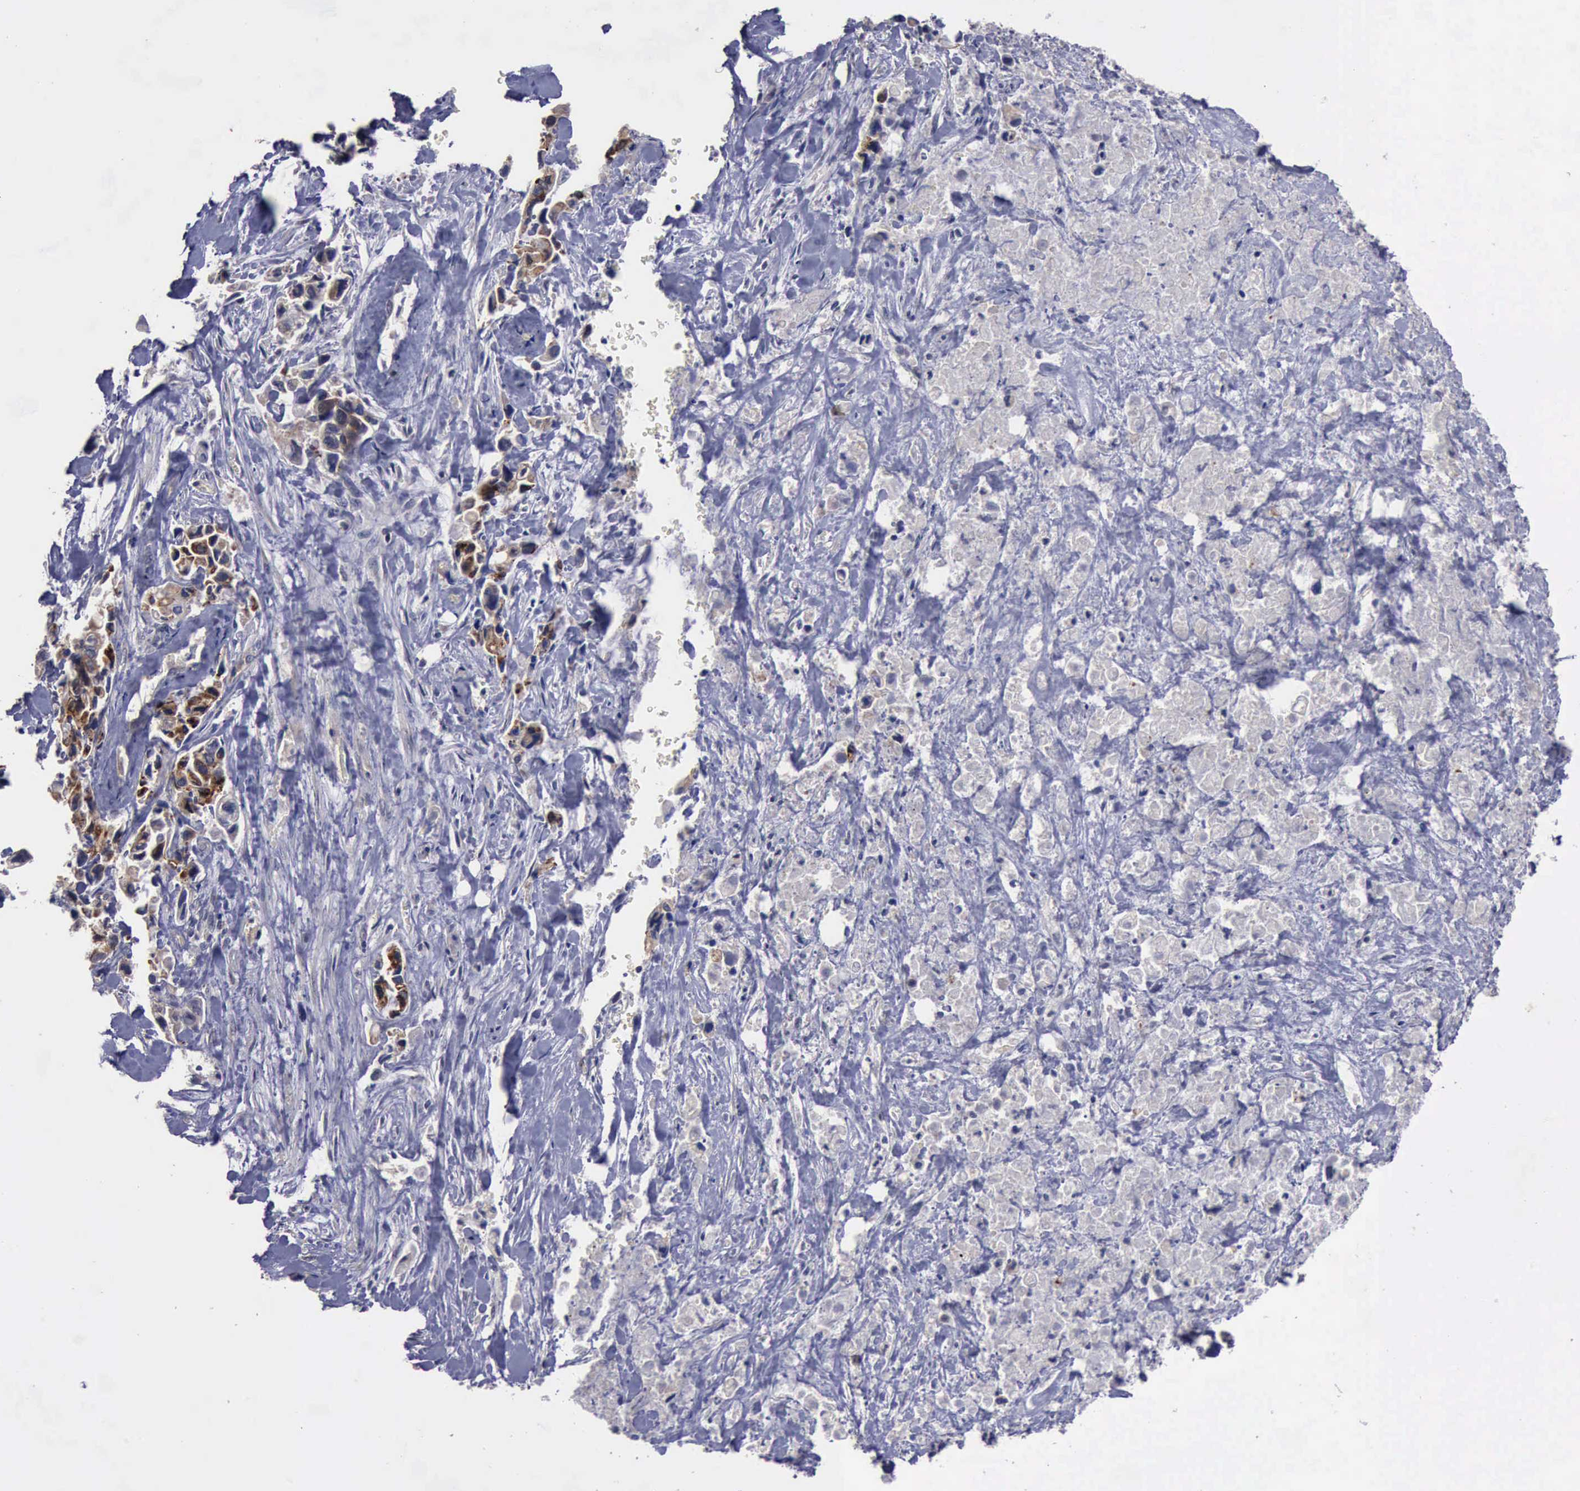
{"staining": {"intensity": "moderate", "quantity": "25%-75%", "location": "cytoplasmic/membranous"}, "tissue": "pancreatic cancer", "cell_type": "Tumor cells", "image_type": "cancer", "snomed": [{"axis": "morphology", "description": "Adenocarcinoma, NOS"}, {"axis": "topography", "description": "Pancreas"}], "caption": "Protein analysis of pancreatic adenocarcinoma tissue displays moderate cytoplasmic/membranous staining in about 25%-75% of tumor cells. (Stains: DAB in brown, nuclei in blue, Microscopy: brightfield microscopy at high magnification).", "gene": "CRKL", "patient": {"sex": "male", "age": 69}}